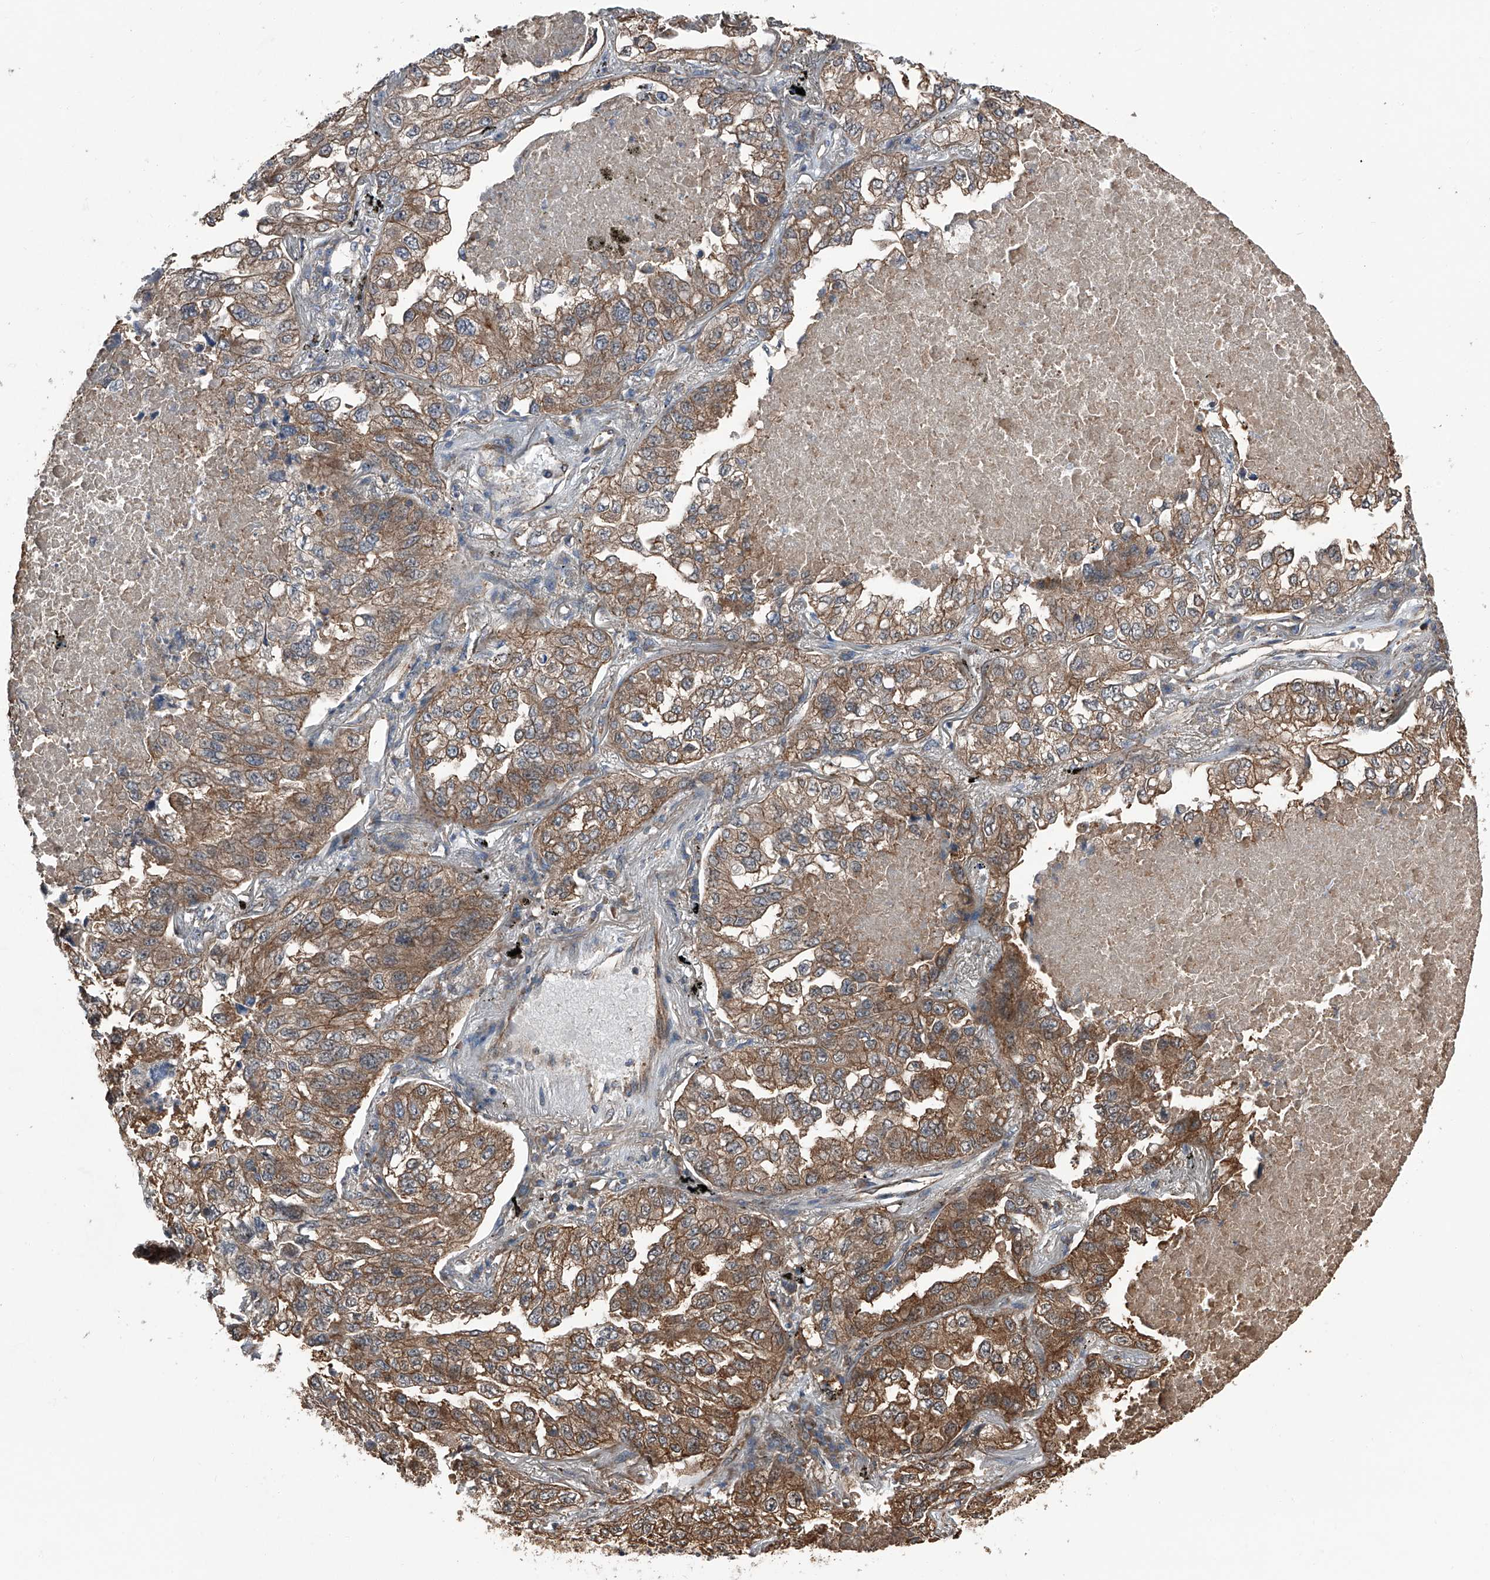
{"staining": {"intensity": "strong", "quantity": "25%-75%", "location": "cytoplasmic/membranous"}, "tissue": "lung cancer", "cell_type": "Tumor cells", "image_type": "cancer", "snomed": [{"axis": "morphology", "description": "Adenocarcinoma, NOS"}, {"axis": "topography", "description": "Lung"}], "caption": "The immunohistochemical stain highlights strong cytoplasmic/membranous staining in tumor cells of adenocarcinoma (lung) tissue.", "gene": "KCNJ2", "patient": {"sex": "male", "age": 65}}